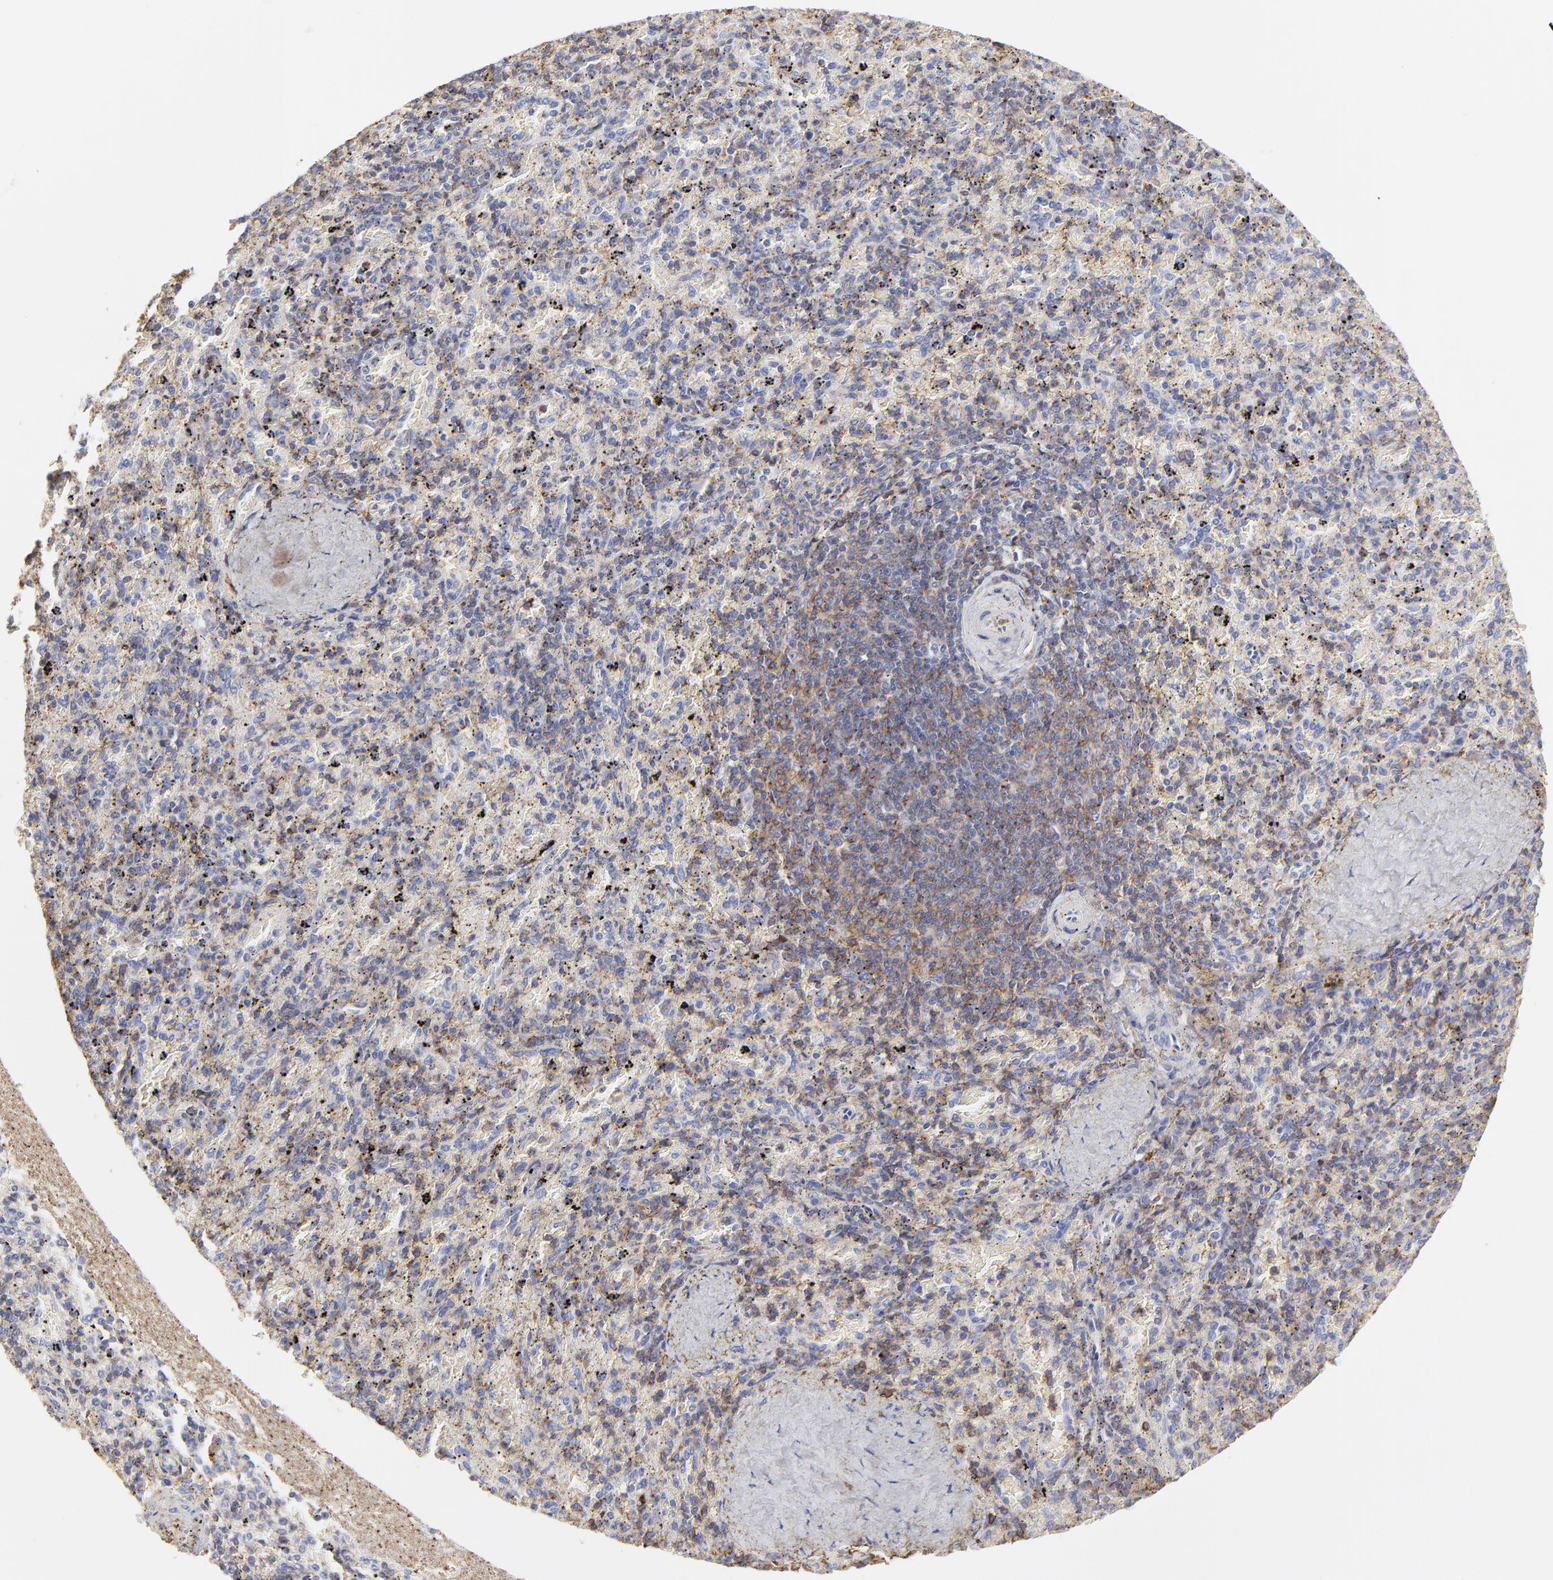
{"staining": {"intensity": "moderate", "quantity": "25%-75%", "location": "cytoplasmic/membranous"}, "tissue": "spleen", "cell_type": "Cells in red pulp", "image_type": "normal", "snomed": [{"axis": "morphology", "description": "Normal tissue, NOS"}, {"axis": "topography", "description": "Spleen"}], "caption": "Protein staining displays moderate cytoplasmic/membranous expression in approximately 25%-75% of cells in red pulp in normal spleen.", "gene": "ANXA6", "patient": {"sex": "female", "age": 43}}